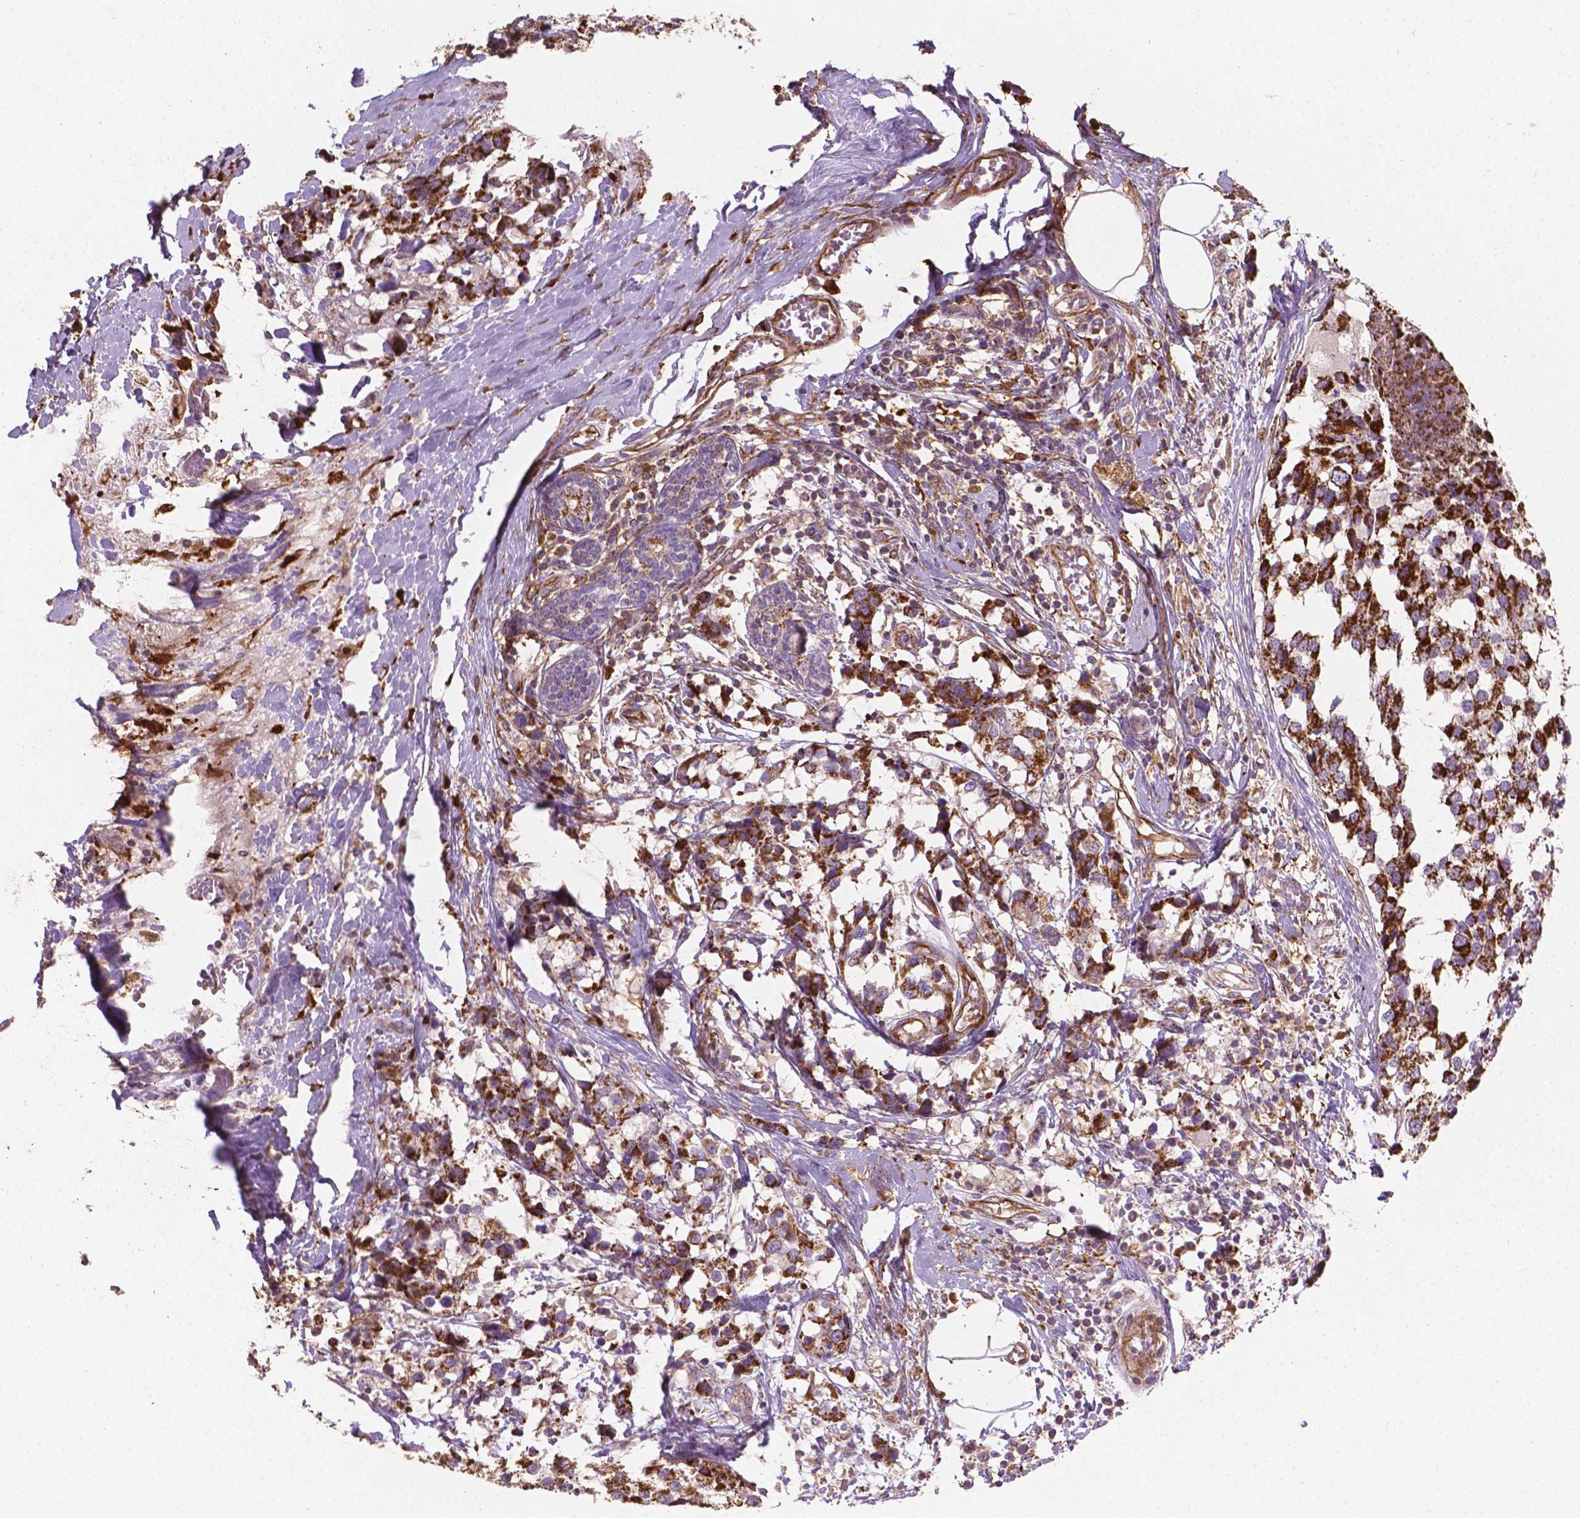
{"staining": {"intensity": "strong", "quantity": ">75%", "location": "cytoplasmic/membranous"}, "tissue": "breast cancer", "cell_type": "Tumor cells", "image_type": "cancer", "snomed": [{"axis": "morphology", "description": "Lobular carcinoma"}, {"axis": "topography", "description": "Breast"}], "caption": "The histopathology image displays a brown stain indicating the presence of a protein in the cytoplasmic/membranous of tumor cells in breast cancer. Ihc stains the protein in brown and the nuclei are stained blue.", "gene": "TCAF1", "patient": {"sex": "female", "age": 59}}